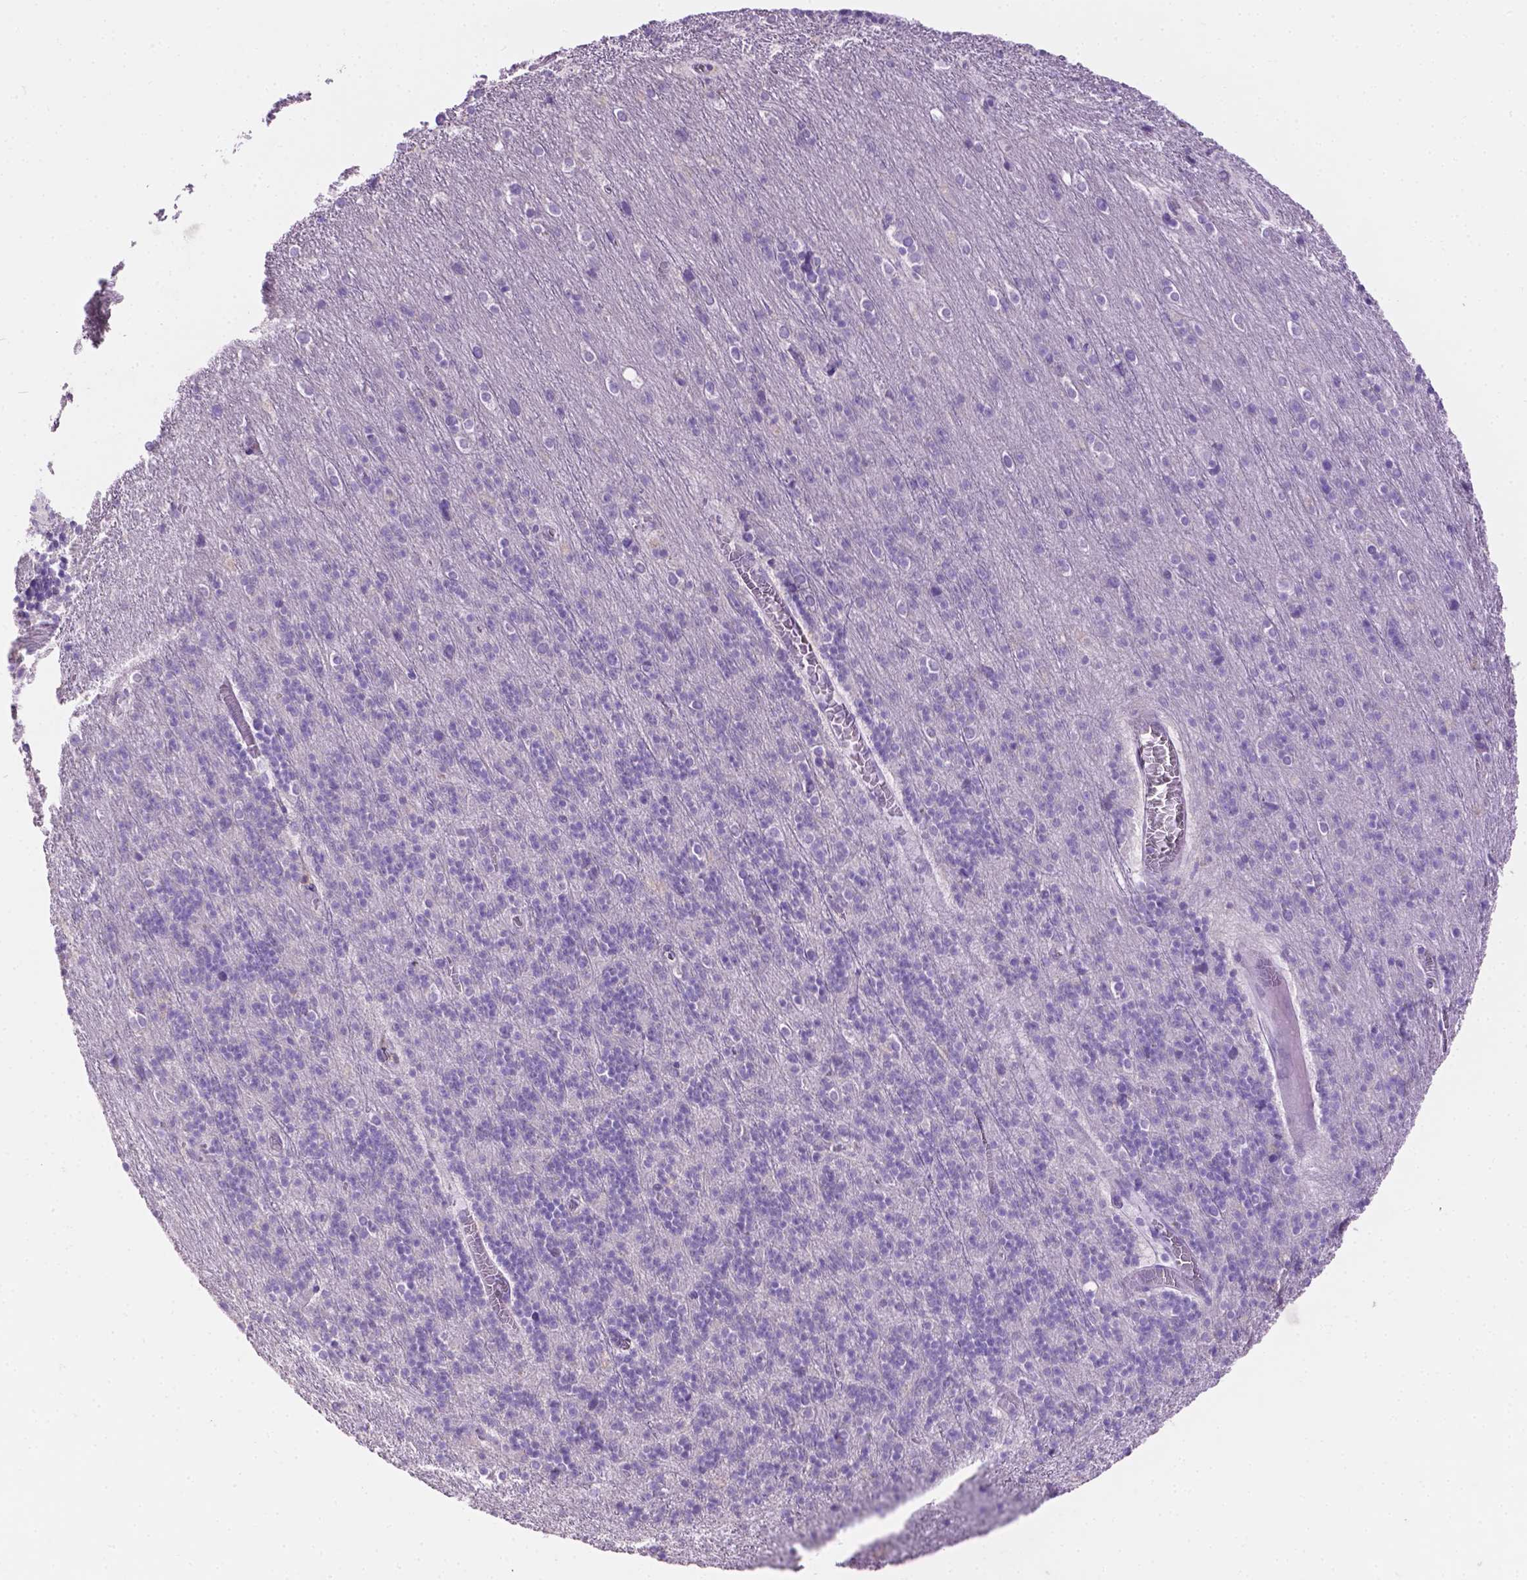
{"staining": {"intensity": "negative", "quantity": "none", "location": "none"}, "tissue": "cerebellum", "cell_type": "Cells in granular layer", "image_type": "normal", "snomed": [{"axis": "morphology", "description": "Normal tissue, NOS"}, {"axis": "topography", "description": "Cerebellum"}], "caption": "A high-resolution image shows immunohistochemistry staining of benign cerebellum, which displays no significant expression in cells in granular layer. The staining is performed using DAB brown chromogen with nuclei counter-stained in using hematoxylin.", "gene": "TACSTD2", "patient": {"sex": "male", "age": 70}}